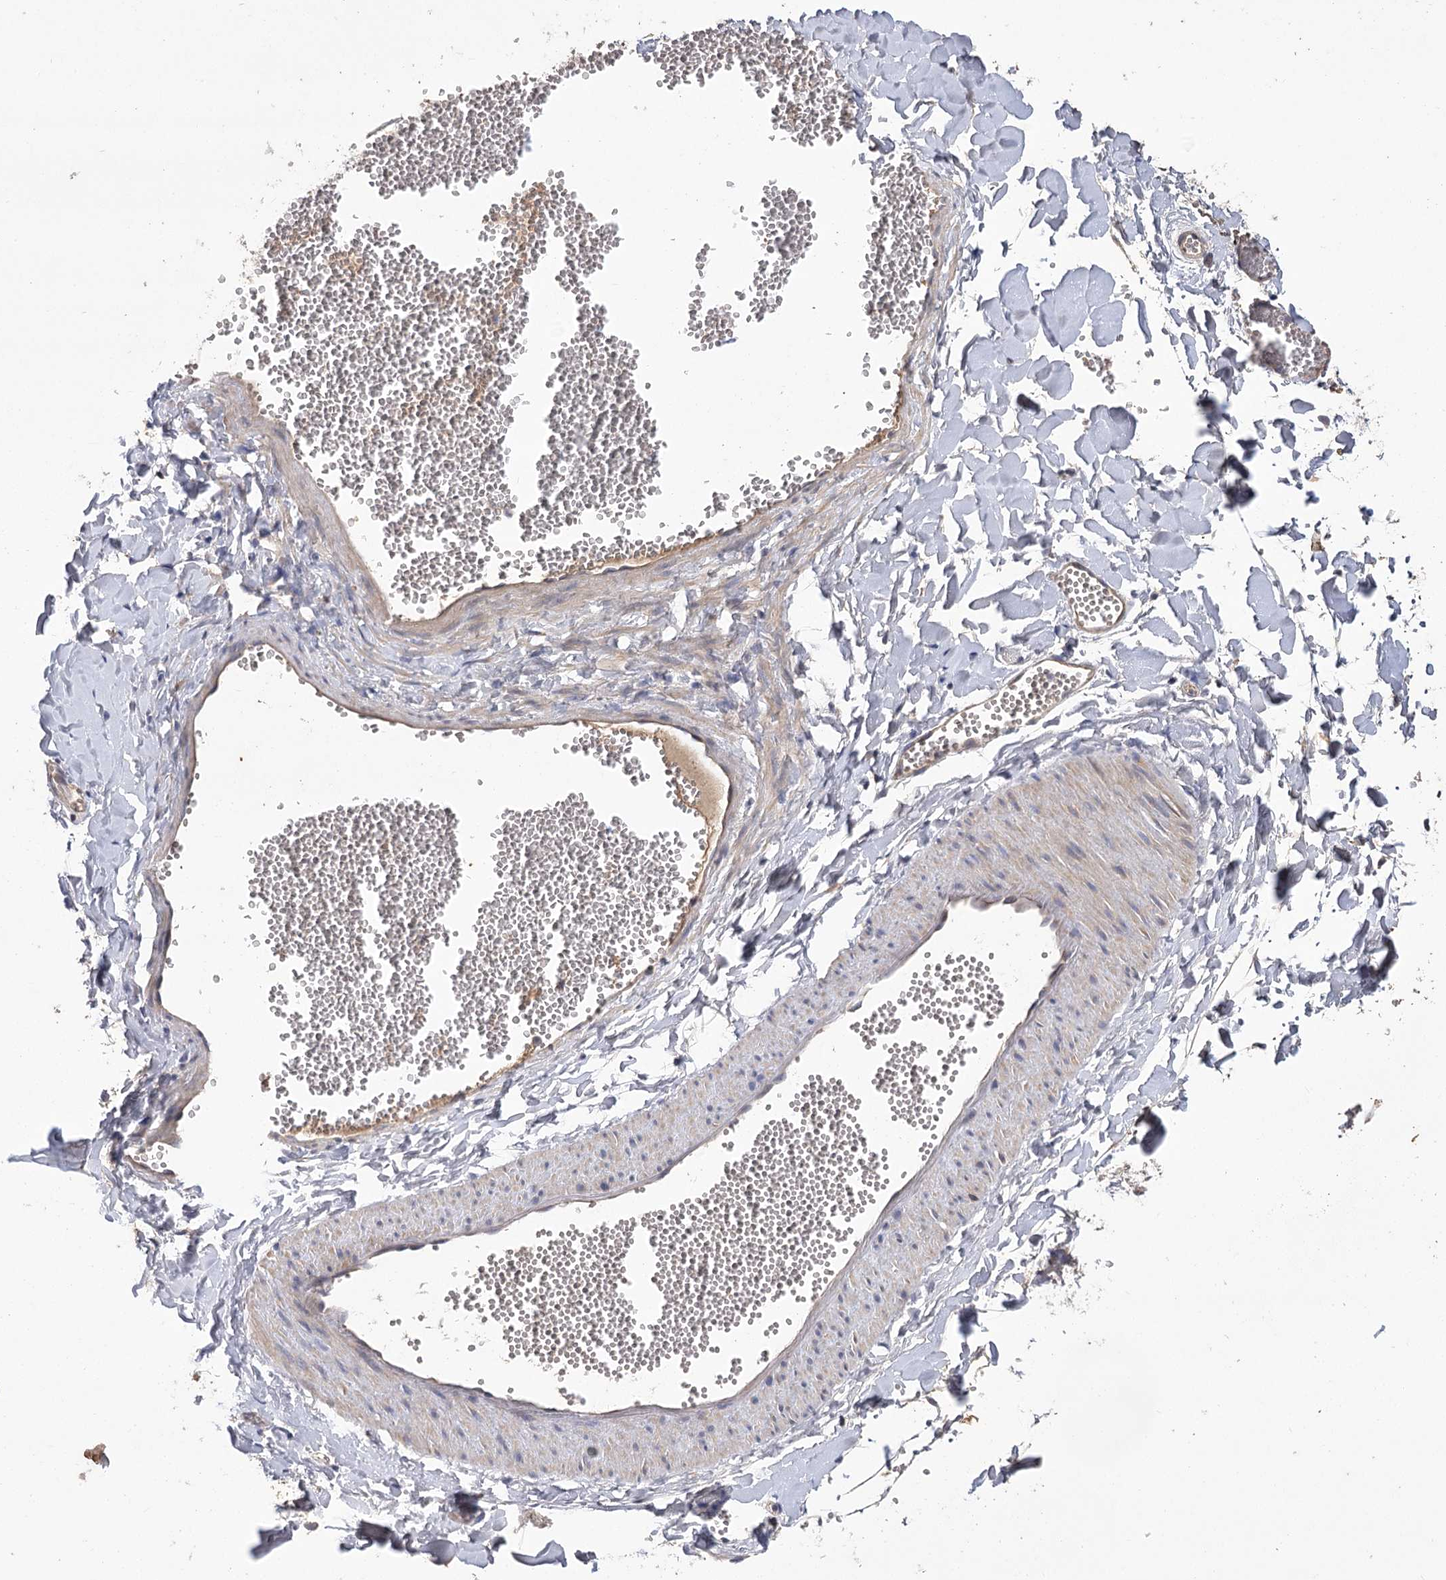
{"staining": {"intensity": "weak", "quantity": "<25%", "location": "cytoplasmic/membranous"}, "tissue": "adipose tissue", "cell_type": "Adipocytes", "image_type": "normal", "snomed": [{"axis": "morphology", "description": "Normal tissue, NOS"}, {"axis": "topography", "description": "Gallbladder"}, {"axis": "topography", "description": "Peripheral nerve tissue"}], "caption": "The image exhibits no staining of adipocytes in benign adipose tissue.", "gene": "PBLD", "patient": {"sex": "male", "age": 38}}